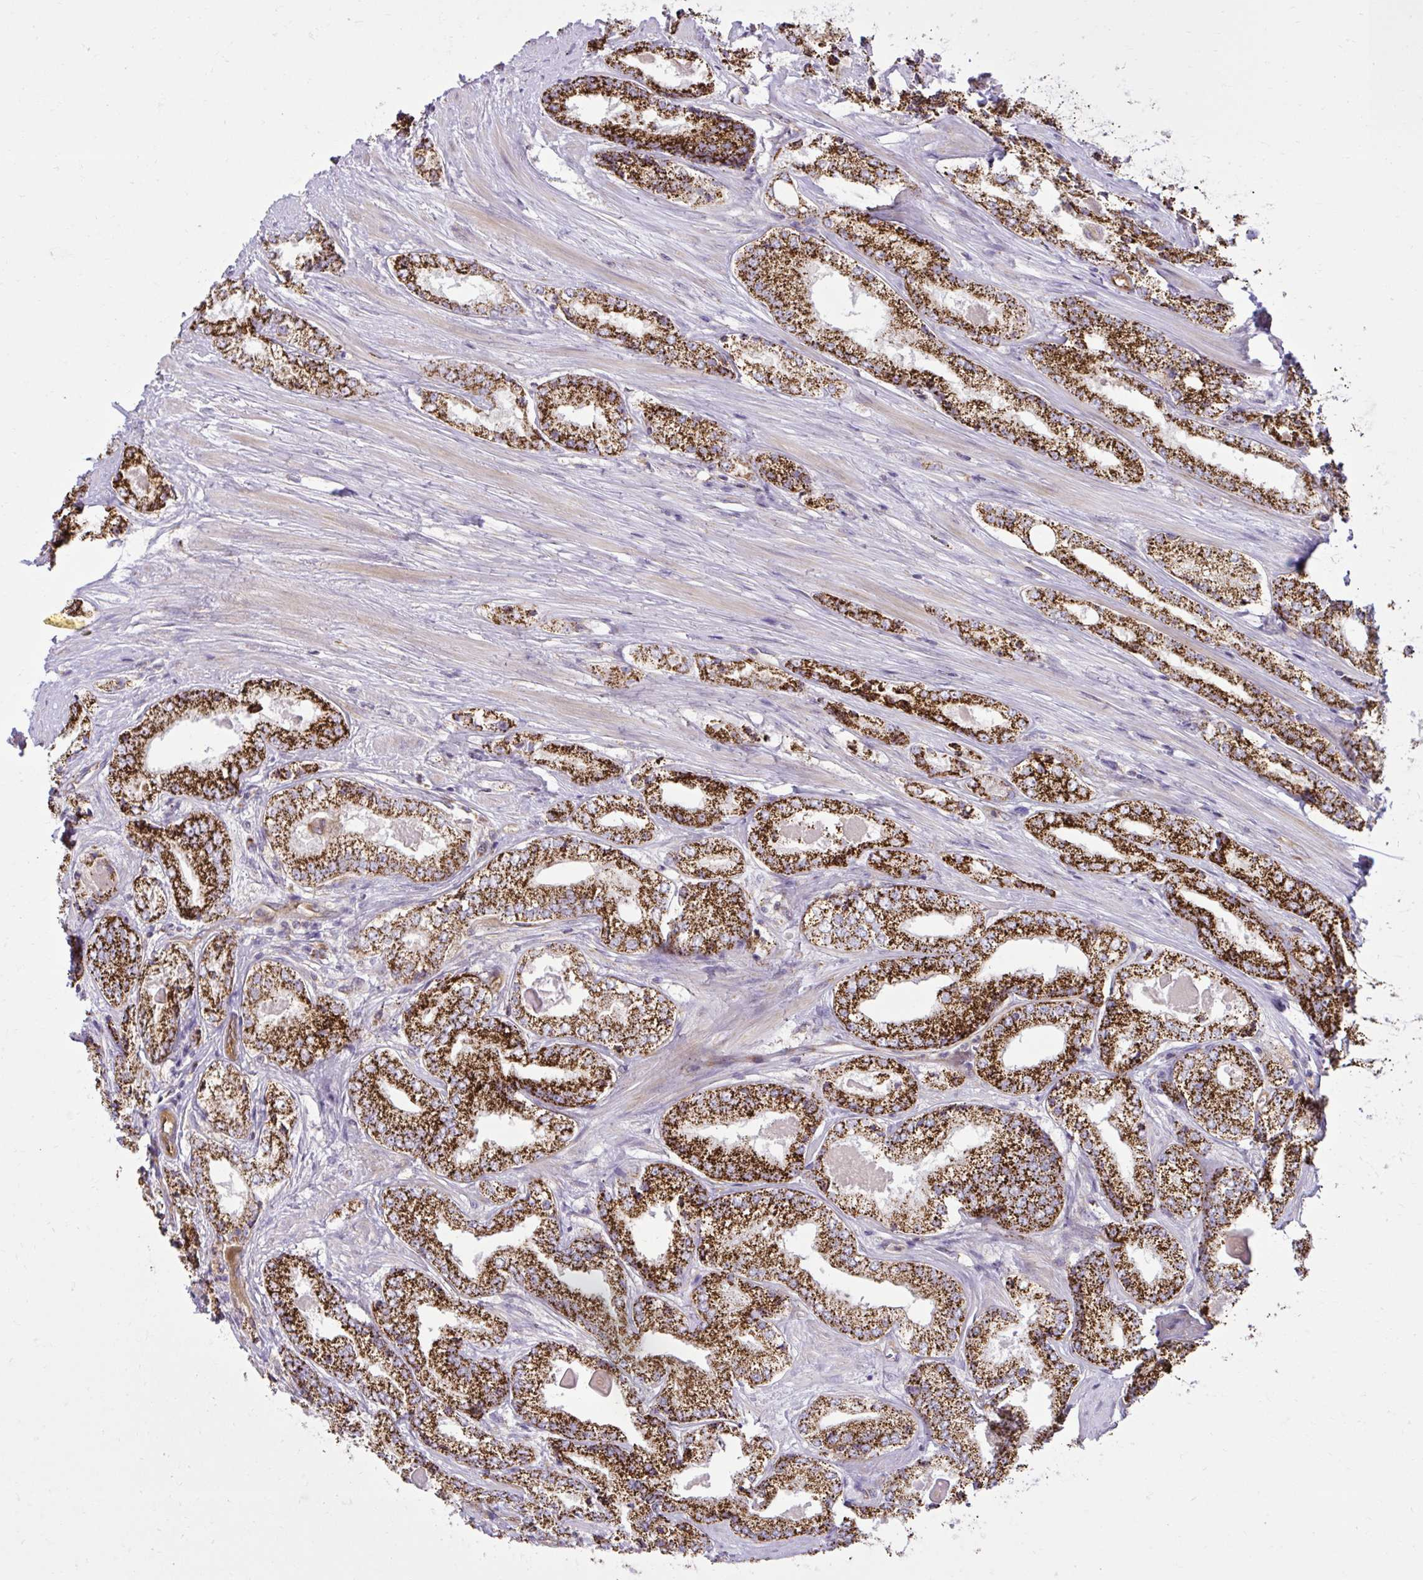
{"staining": {"intensity": "strong", "quantity": ">75%", "location": "cytoplasmic/membranous"}, "tissue": "prostate cancer", "cell_type": "Tumor cells", "image_type": "cancer", "snomed": [{"axis": "morphology", "description": "Adenocarcinoma, NOS"}, {"axis": "morphology", "description": "Adenocarcinoma, Low grade"}, {"axis": "topography", "description": "Prostate"}], "caption": "Immunohistochemistry photomicrograph of prostate cancer stained for a protein (brown), which reveals high levels of strong cytoplasmic/membranous expression in about >75% of tumor cells.", "gene": "LIMS1", "patient": {"sex": "male", "age": 68}}